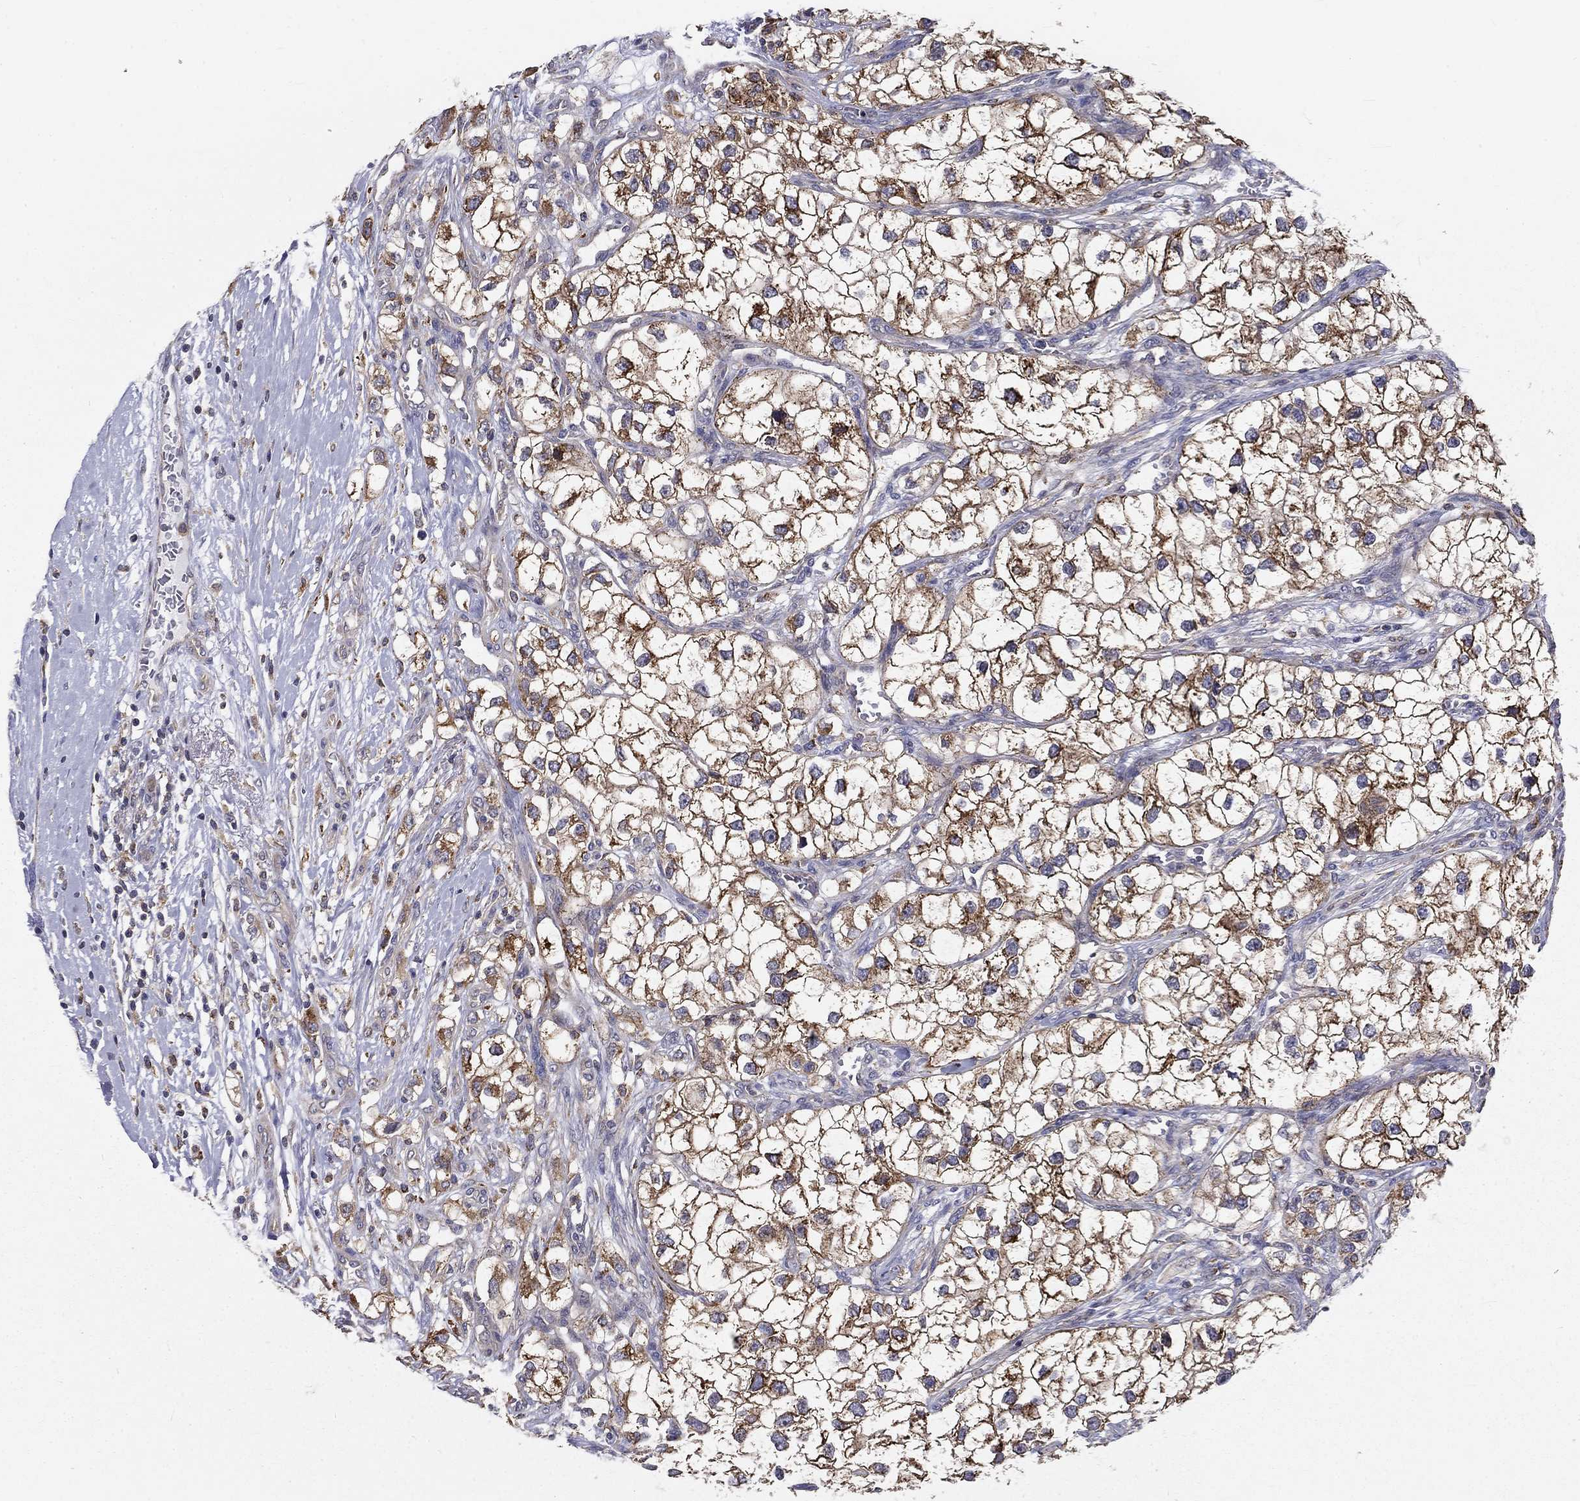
{"staining": {"intensity": "strong", "quantity": ">75%", "location": "cytoplasmic/membranous"}, "tissue": "renal cancer", "cell_type": "Tumor cells", "image_type": "cancer", "snomed": [{"axis": "morphology", "description": "Adenocarcinoma, NOS"}, {"axis": "topography", "description": "Kidney"}], "caption": "Renal cancer (adenocarcinoma) stained for a protein (brown) demonstrates strong cytoplasmic/membranous positive expression in about >75% of tumor cells.", "gene": "ALDH4A1", "patient": {"sex": "male", "age": 59}}